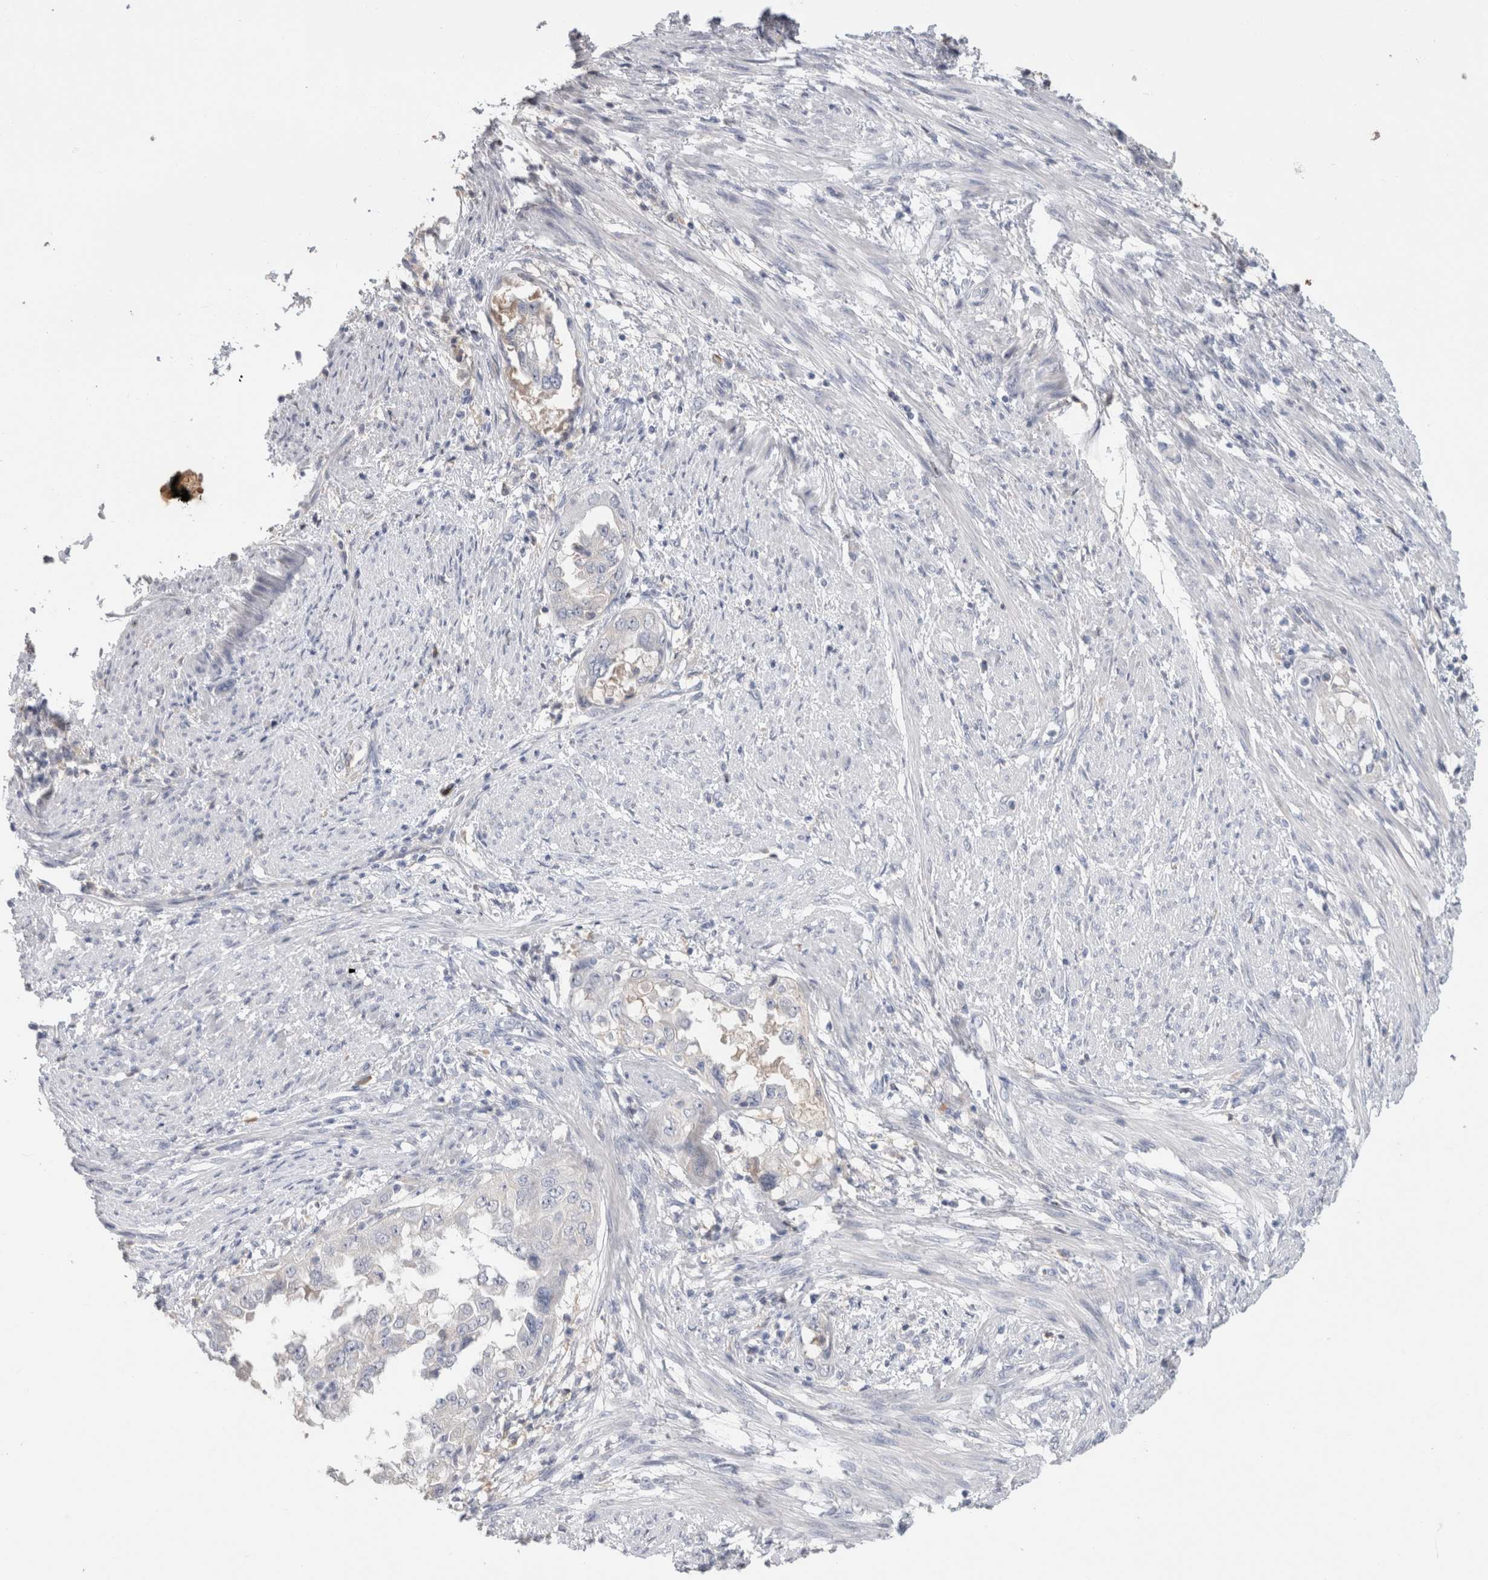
{"staining": {"intensity": "negative", "quantity": "none", "location": "none"}, "tissue": "endometrial cancer", "cell_type": "Tumor cells", "image_type": "cancer", "snomed": [{"axis": "morphology", "description": "Adenocarcinoma, NOS"}, {"axis": "topography", "description": "Endometrium"}], "caption": "Immunohistochemistry micrograph of human endometrial cancer (adenocarcinoma) stained for a protein (brown), which exhibits no staining in tumor cells.", "gene": "SCGB1A1", "patient": {"sex": "female", "age": 85}}